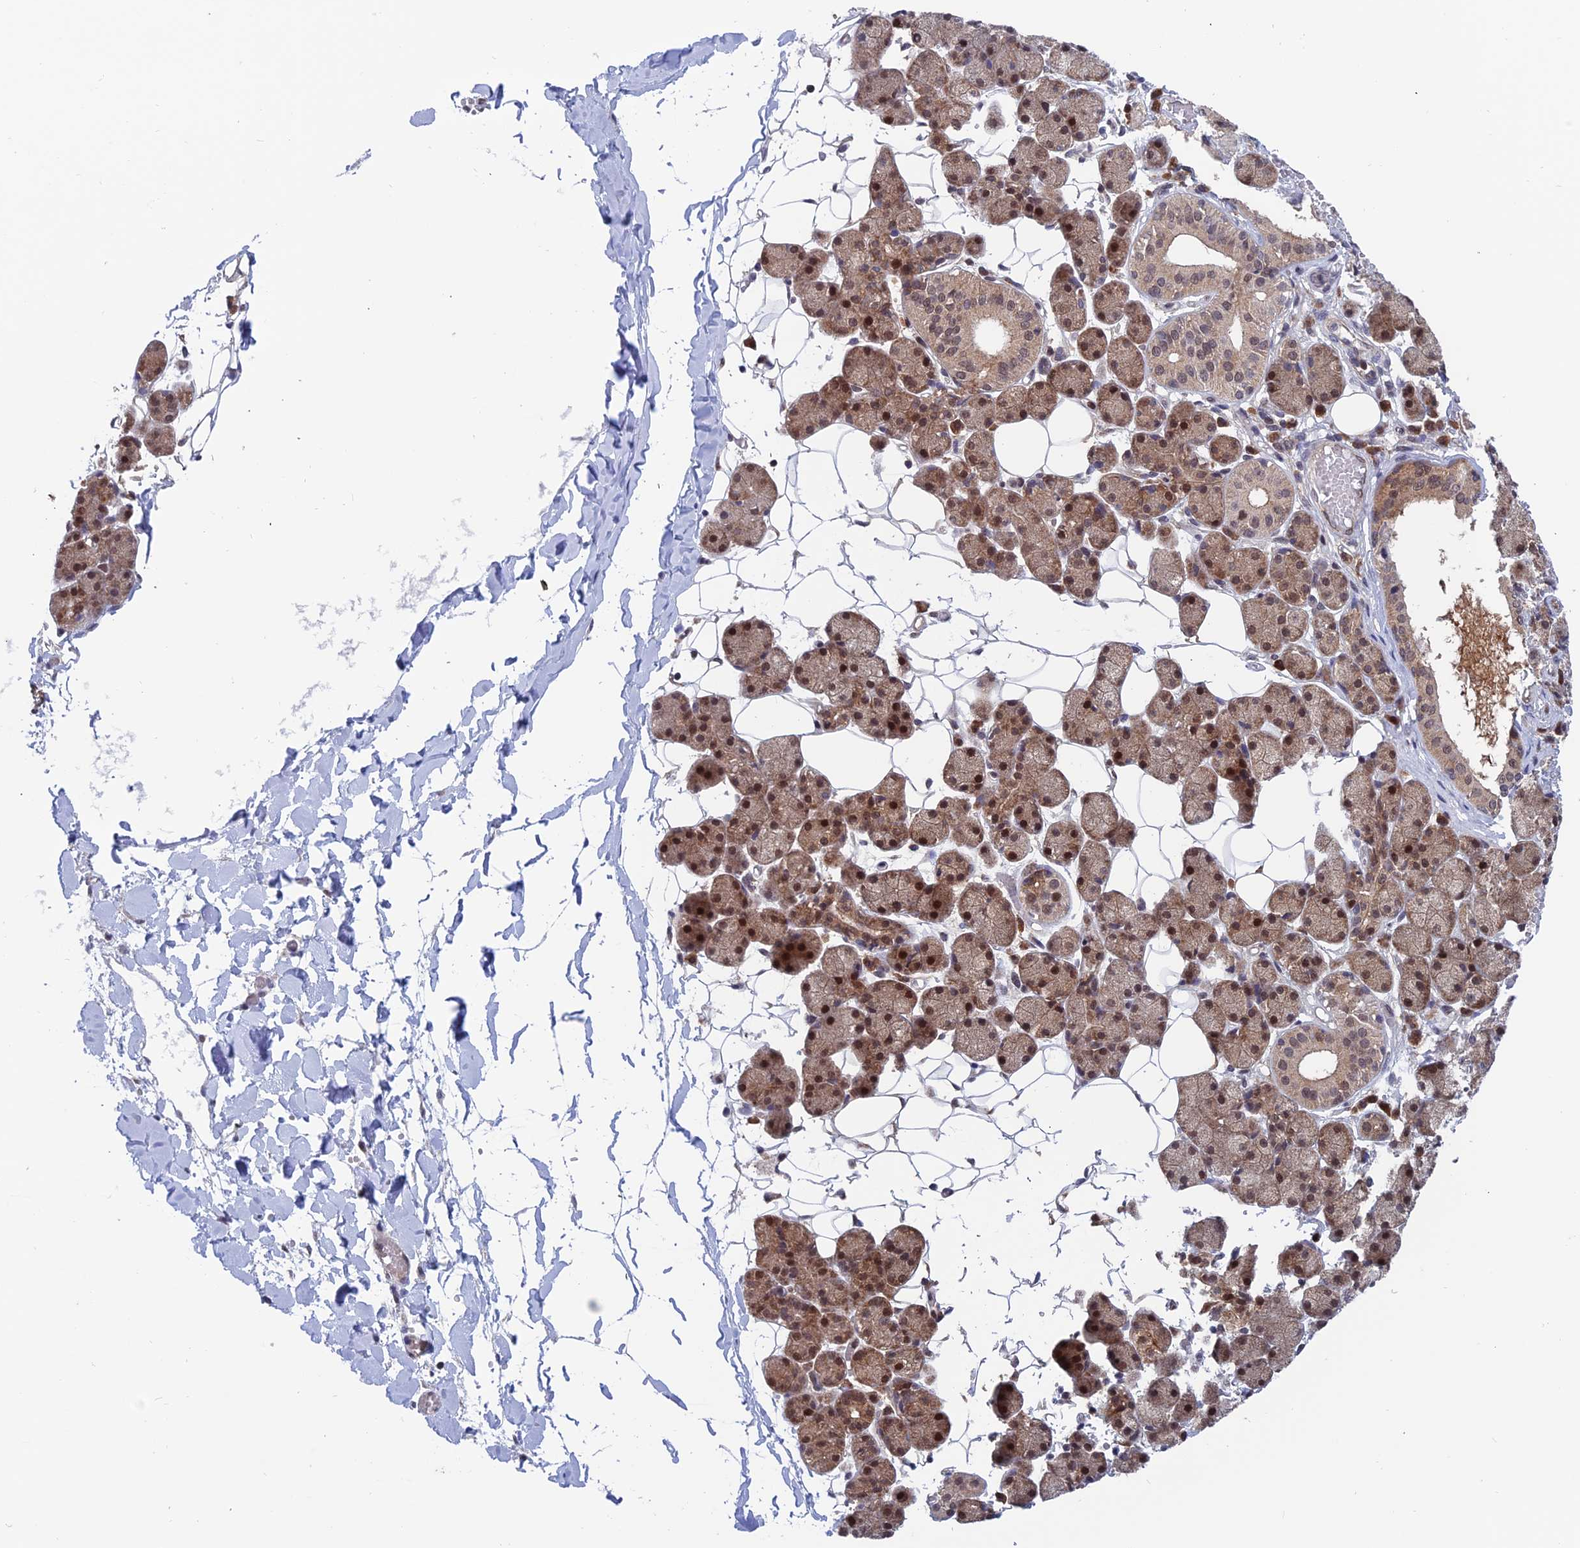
{"staining": {"intensity": "moderate", "quantity": ">75%", "location": "cytoplasmic/membranous,nuclear"}, "tissue": "salivary gland", "cell_type": "Glandular cells", "image_type": "normal", "snomed": [{"axis": "morphology", "description": "Normal tissue, NOS"}, {"axis": "topography", "description": "Salivary gland"}], "caption": "Glandular cells demonstrate medium levels of moderate cytoplasmic/membranous,nuclear positivity in approximately >75% of cells in unremarkable salivary gland.", "gene": "IGBP1", "patient": {"sex": "female", "age": 33}}